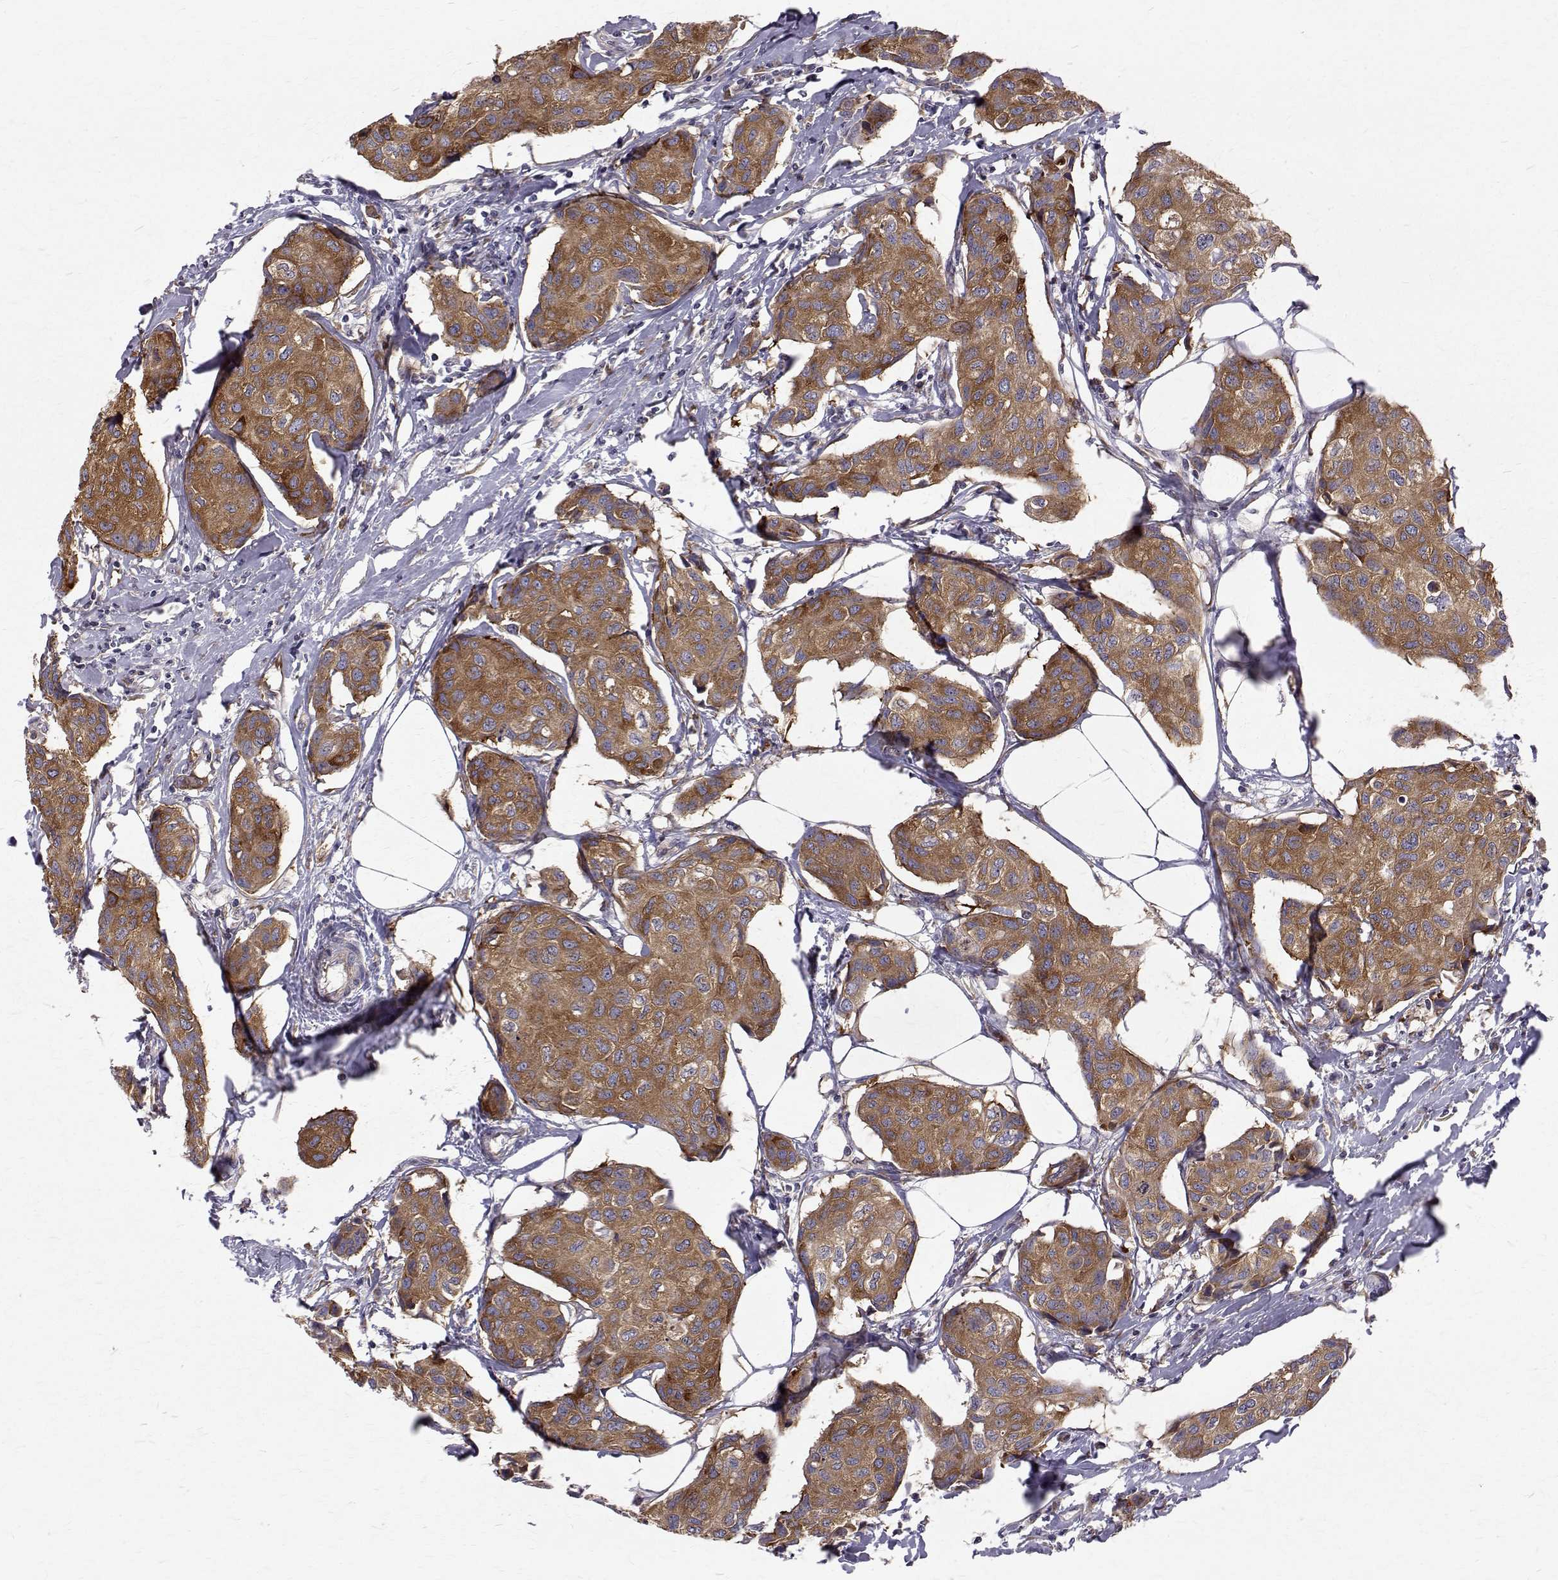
{"staining": {"intensity": "moderate", "quantity": ">75%", "location": "cytoplasmic/membranous"}, "tissue": "breast cancer", "cell_type": "Tumor cells", "image_type": "cancer", "snomed": [{"axis": "morphology", "description": "Duct carcinoma"}, {"axis": "topography", "description": "Breast"}], "caption": "Tumor cells reveal medium levels of moderate cytoplasmic/membranous staining in approximately >75% of cells in human breast cancer (invasive ductal carcinoma).", "gene": "ARFGAP1", "patient": {"sex": "female", "age": 80}}